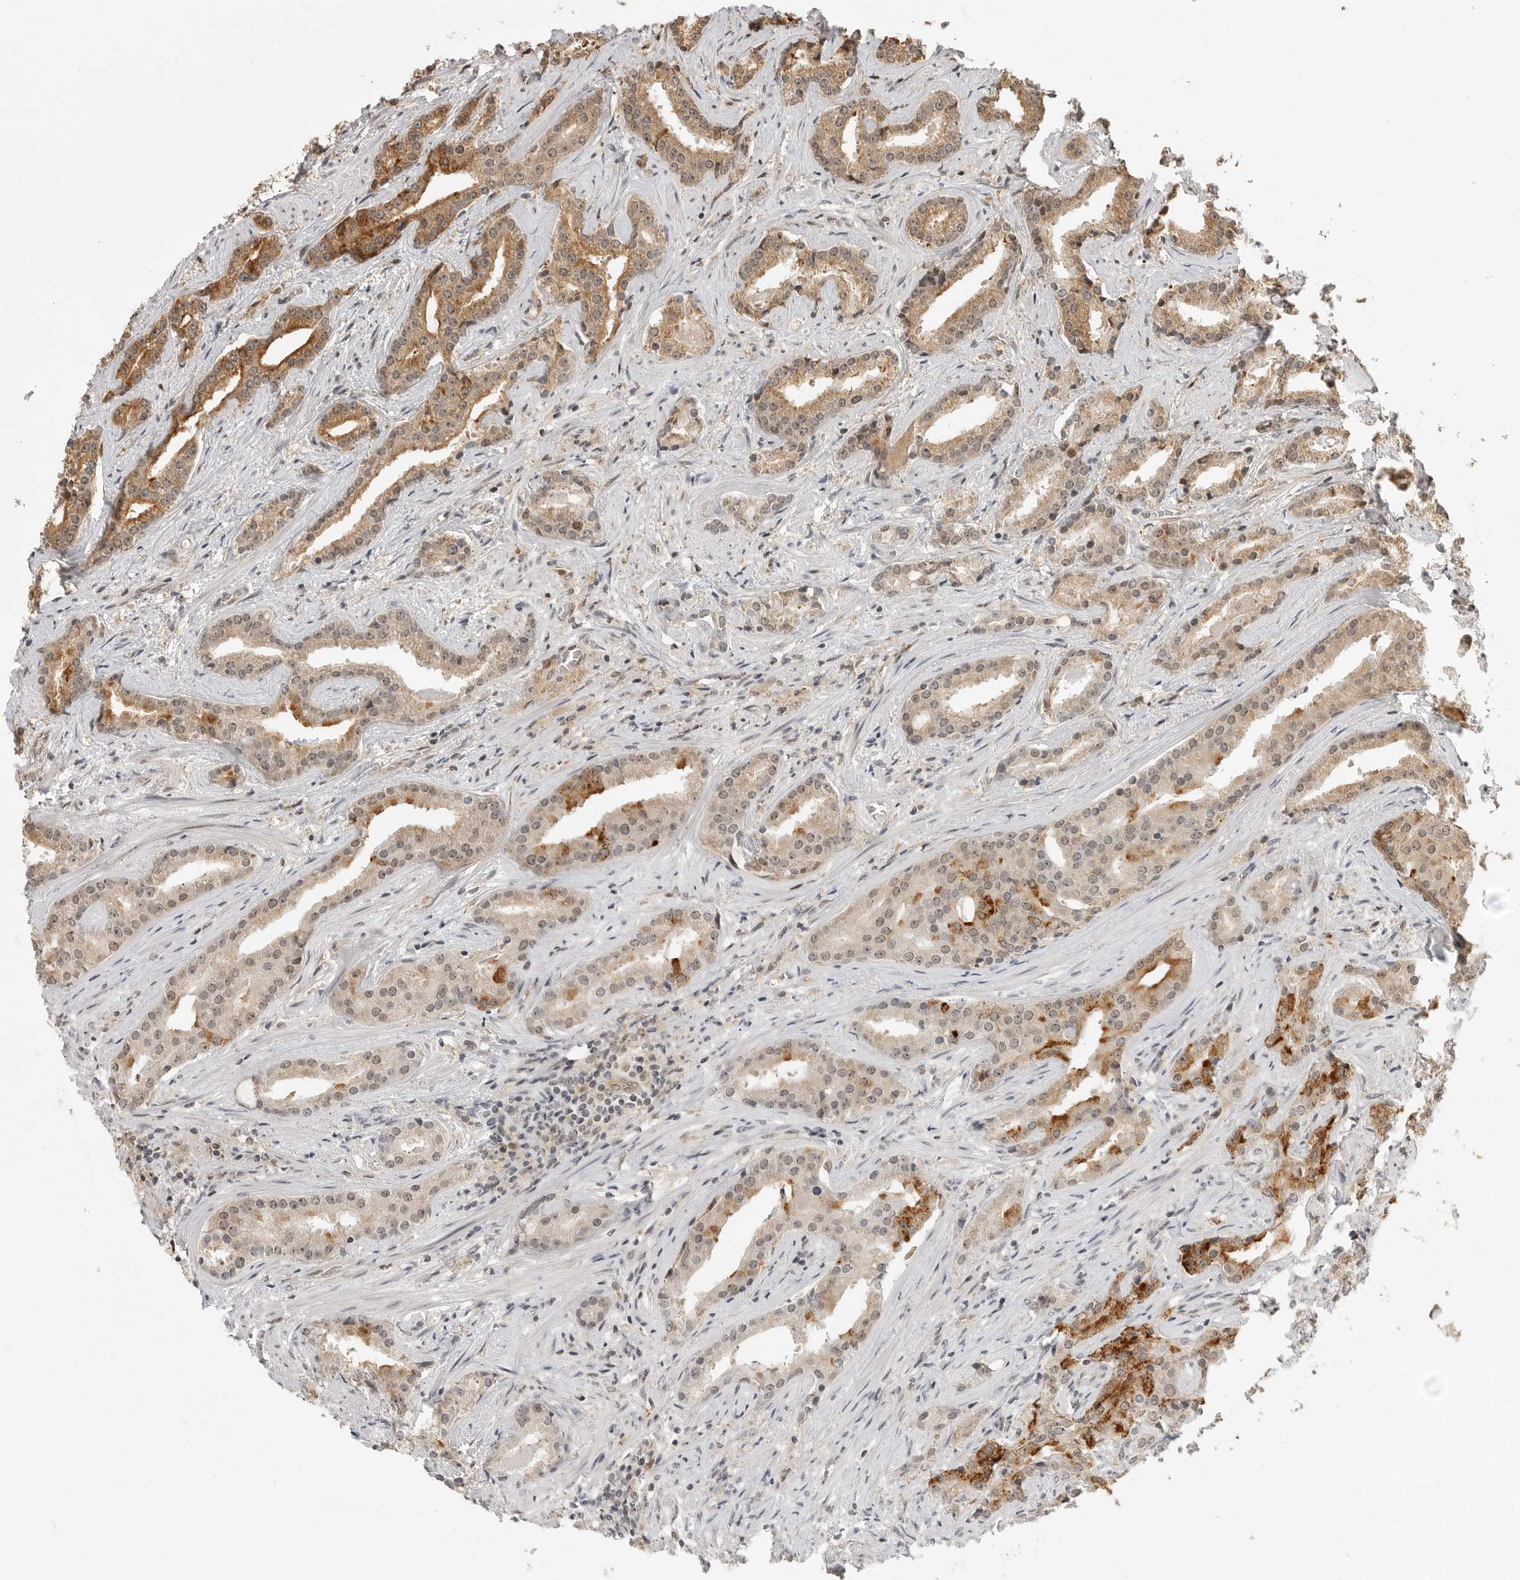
{"staining": {"intensity": "strong", "quantity": "<25%", "location": "cytoplasmic/membranous"}, "tissue": "prostate cancer", "cell_type": "Tumor cells", "image_type": "cancer", "snomed": [{"axis": "morphology", "description": "Adenocarcinoma, Low grade"}, {"axis": "topography", "description": "Prostate"}], "caption": "Human prostate cancer (adenocarcinoma (low-grade)) stained with a protein marker shows strong staining in tumor cells.", "gene": "BMP2K", "patient": {"sex": "male", "age": 67}}